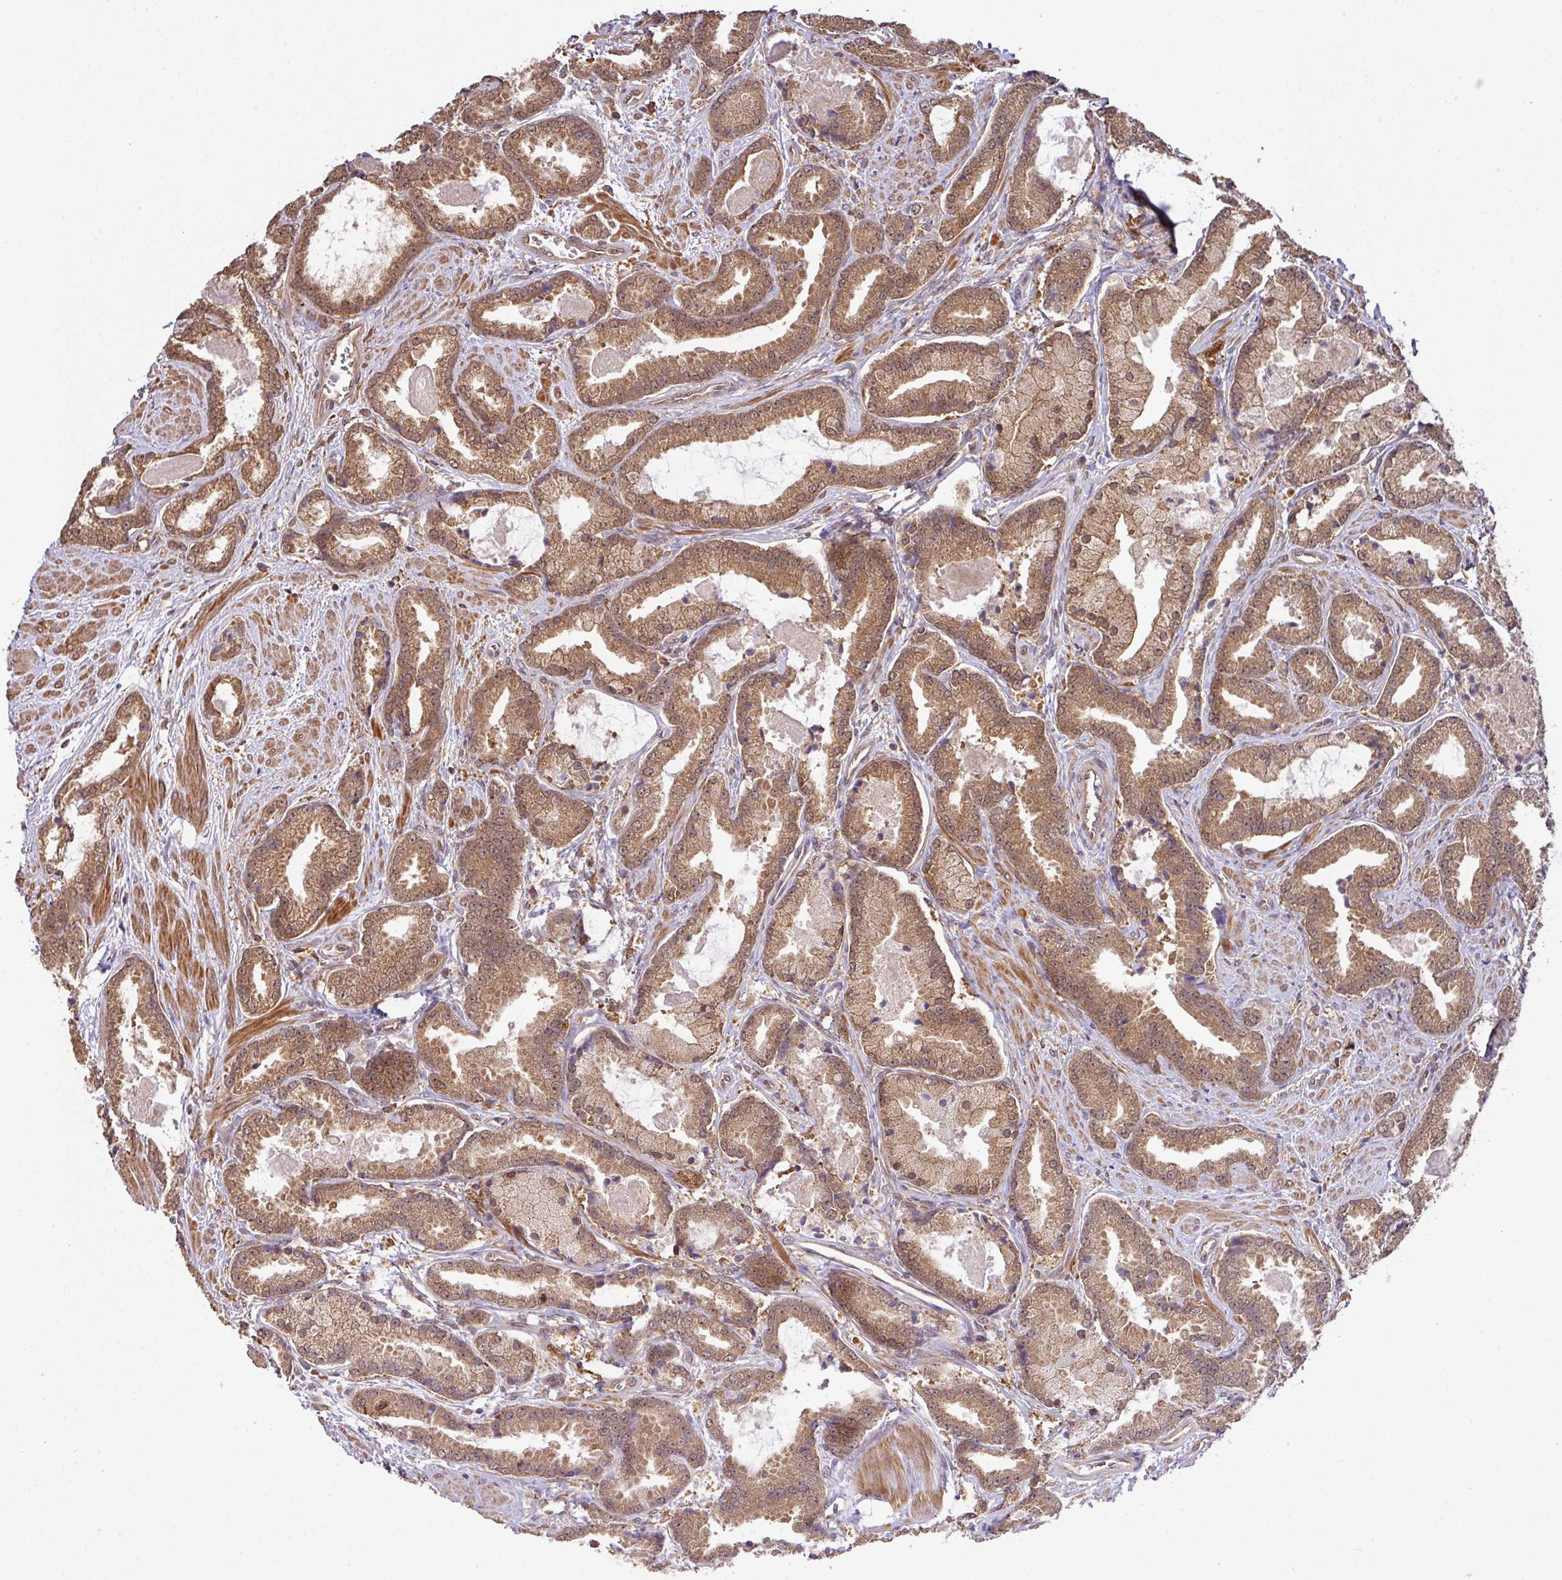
{"staining": {"intensity": "moderate", "quantity": ">75%", "location": "cytoplasmic/membranous,nuclear"}, "tissue": "prostate cancer", "cell_type": "Tumor cells", "image_type": "cancer", "snomed": [{"axis": "morphology", "description": "Adenocarcinoma, Low grade"}, {"axis": "topography", "description": "Prostate"}], "caption": "IHC (DAB) staining of human prostate cancer (low-grade adenocarcinoma) displays moderate cytoplasmic/membranous and nuclear protein positivity in about >75% of tumor cells.", "gene": "ARPIN", "patient": {"sex": "male", "age": 62}}